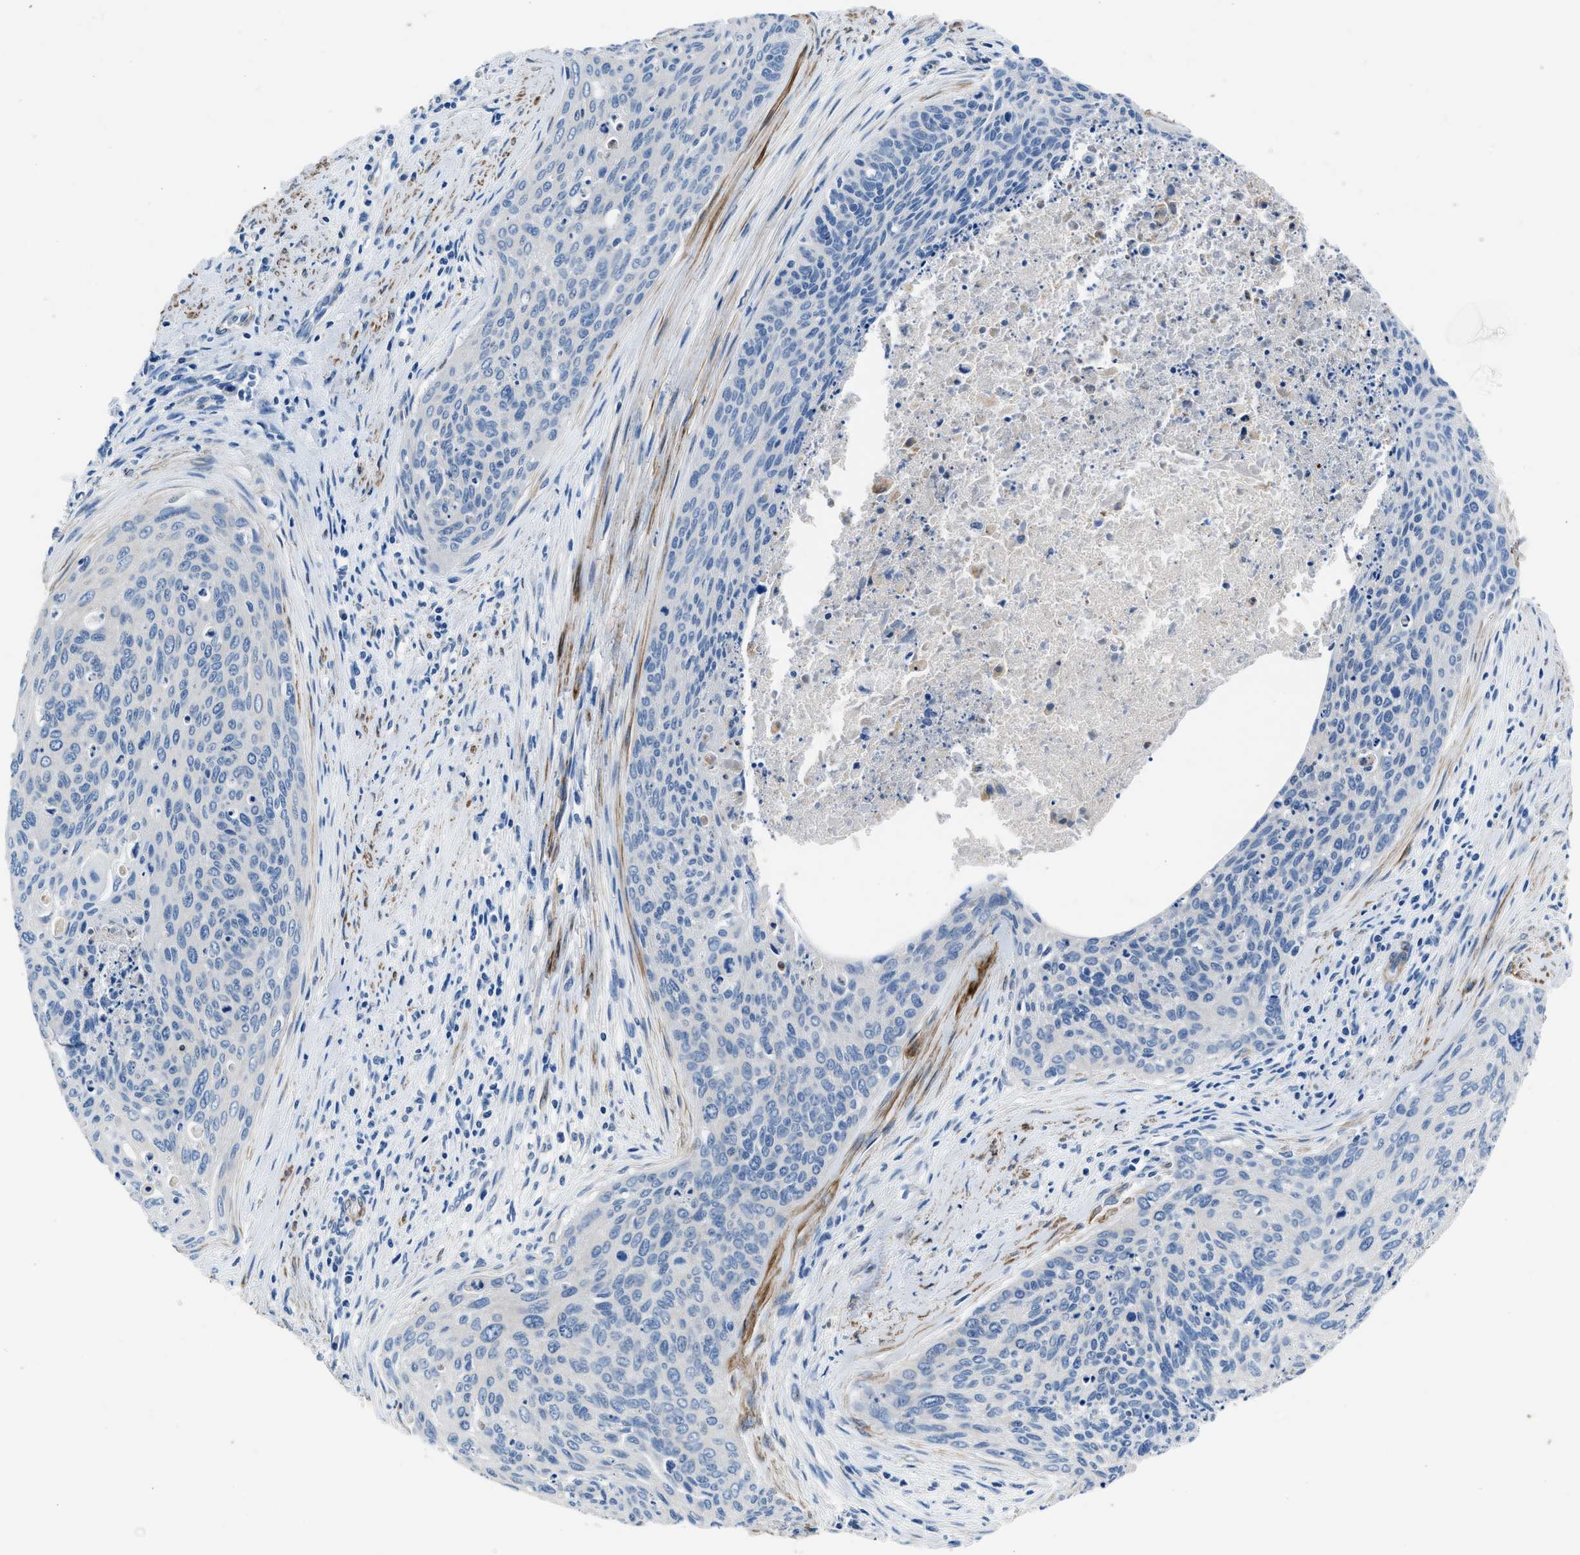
{"staining": {"intensity": "negative", "quantity": "none", "location": "none"}, "tissue": "cervical cancer", "cell_type": "Tumor cells", "image_type": "cancer", "snomed": [{"axis": "morphology", "description": "Squamous cell carcinoma, NOS"}, {"axis": "topography", "description": "Cervix"}], "caption": "High power microscopy histopathology image of an IHC photomicrograph of cervical cancer, revealing no significant positivity in tumor cells.", "gene": "LANCL2", "patient": {"sex": "female", "age": 55}}